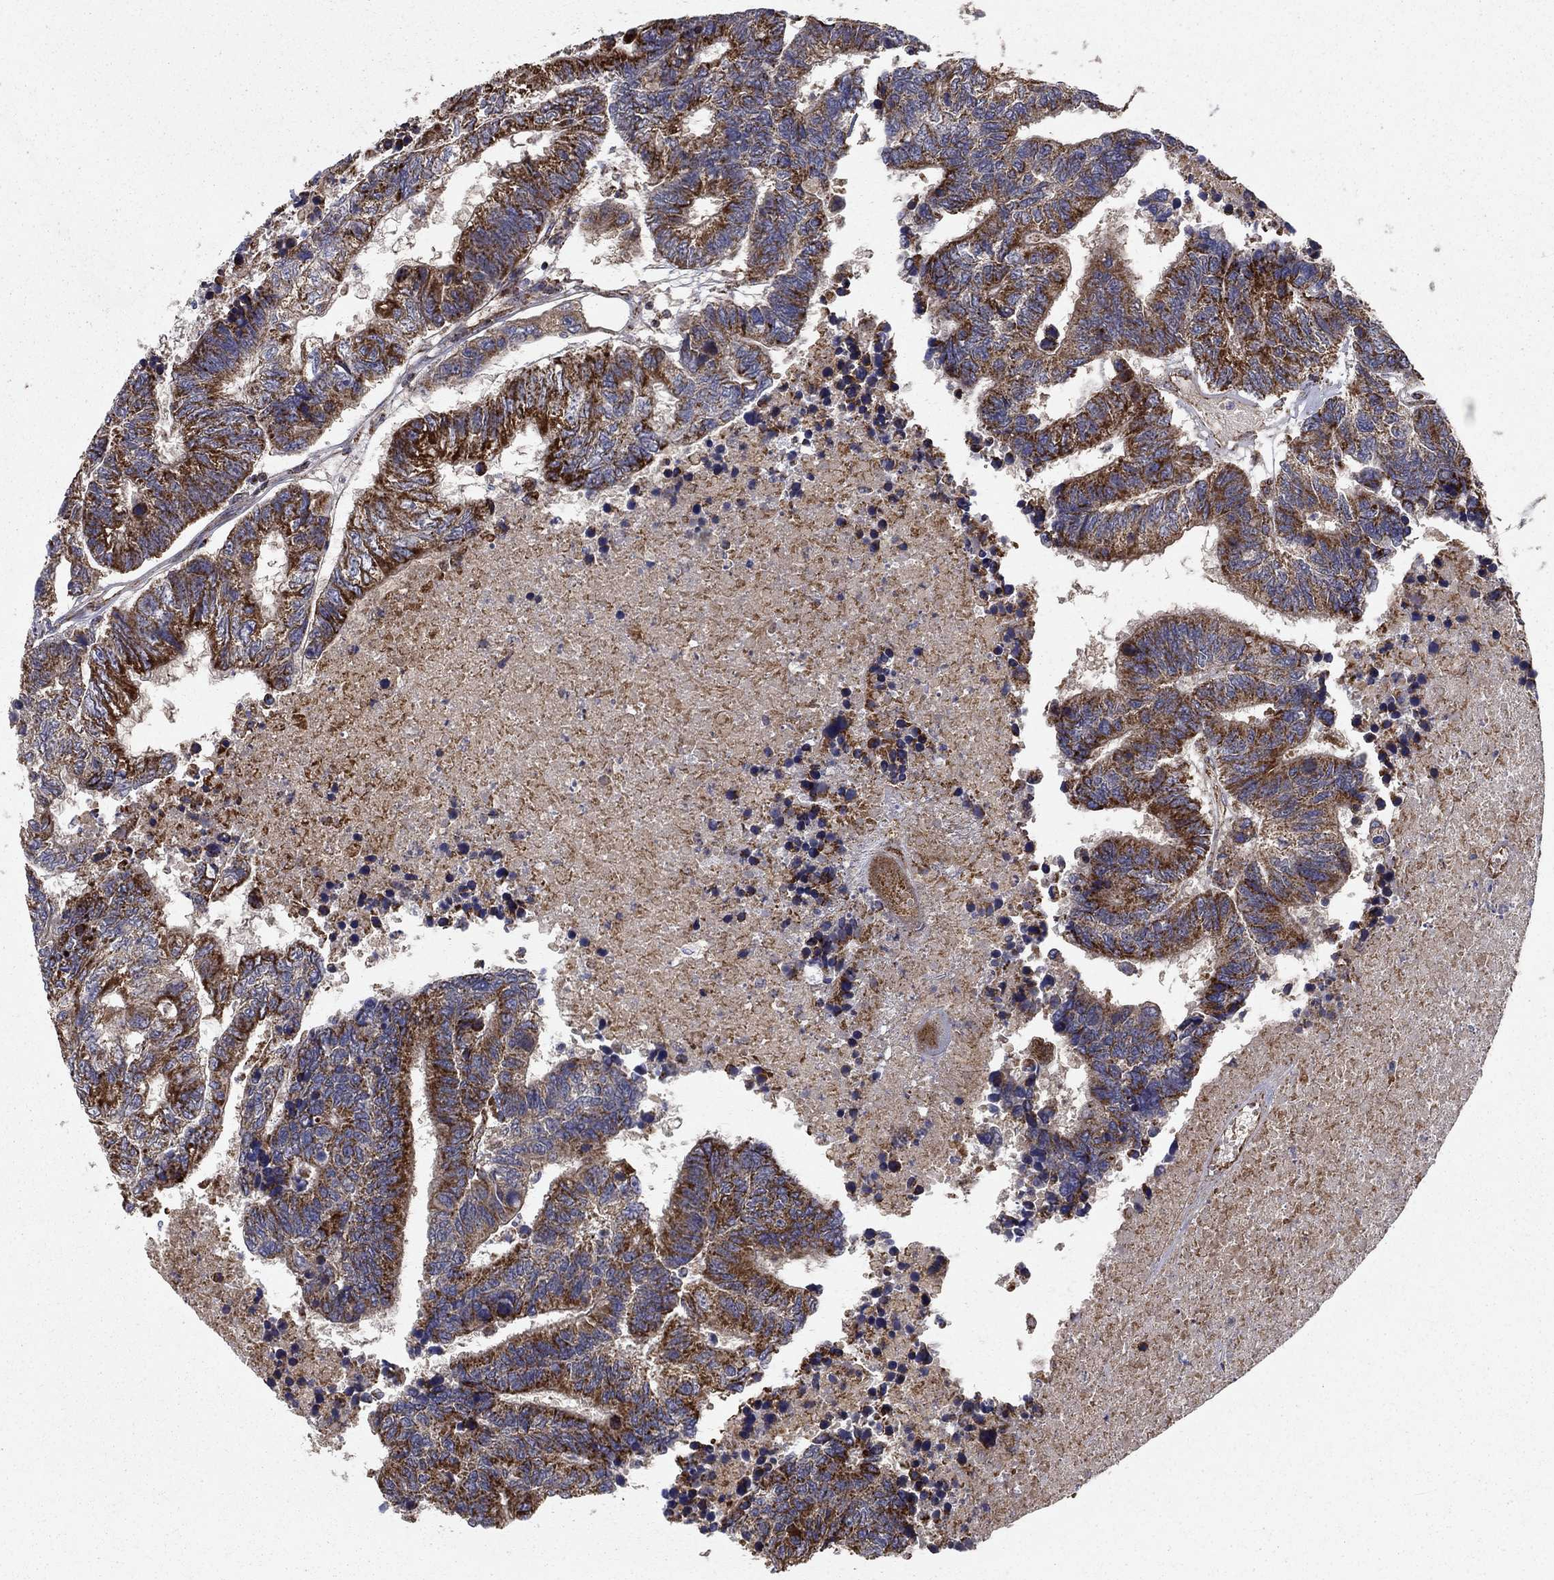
{"staining": {"intensity": "strong", "quantity": "25%-75%", "location": "cytoplasmic/membranous"}, "tissue": "colorectal cancer", "cell_type": "Tumor cells", "image_type": "cancer", "snomed": [{"axis": "morphology", "description": "Adenocarcinoma, NOS"}, {"axis": "topography", "description": "Colon"}], "caption": "Protein staining demonstrates strong cytoplasmic/membranous staining in approximately 25%-75% of tumor cells in colorectal adenocarcinoma. The staining was performed using DAB, with brown indicating positive protein expression. Nuclei are stained blue with hematoxylin.", "gene": "NDUFS8", "patient": {"sex": "female", "age": 48}}